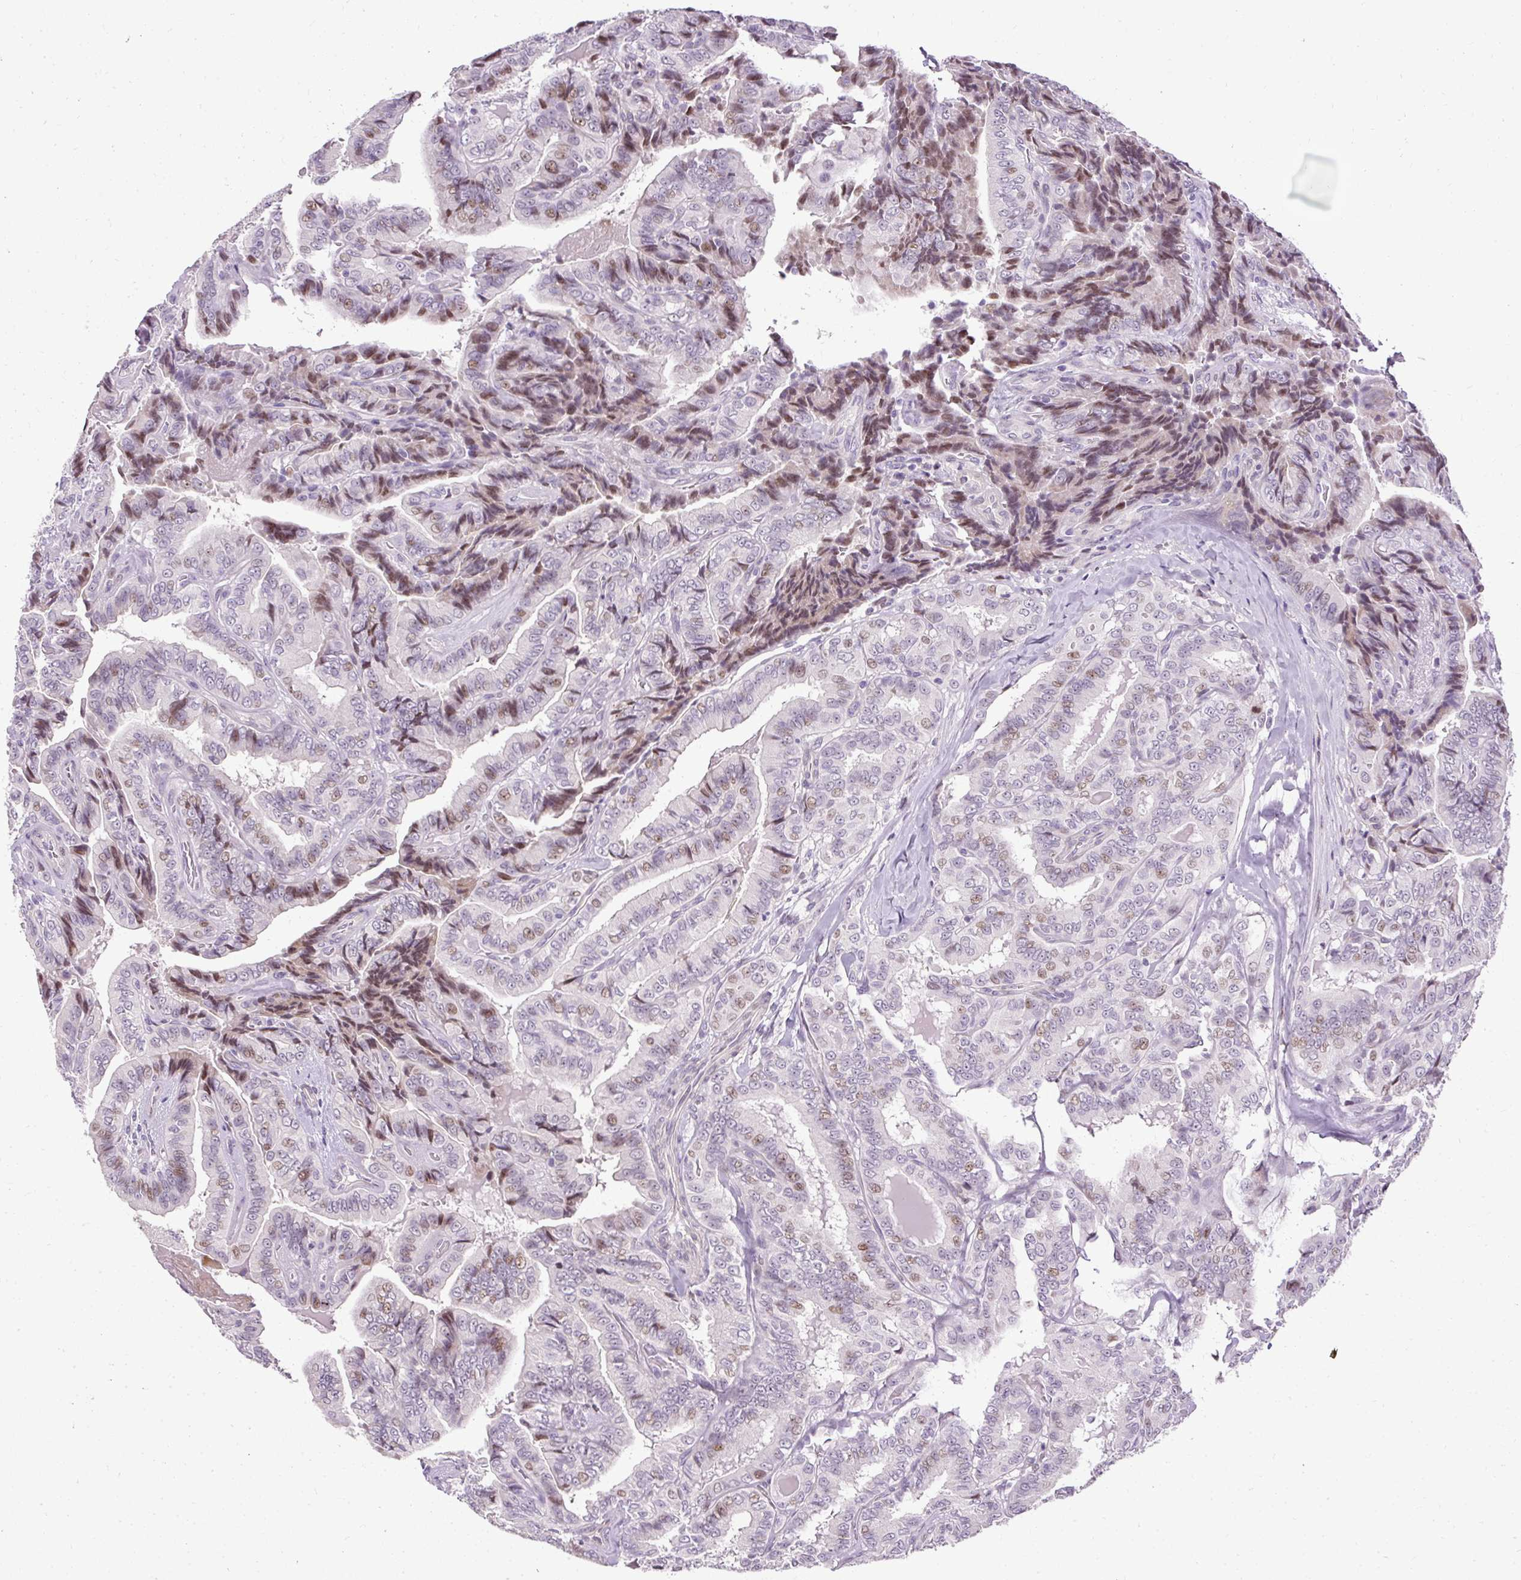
{"staining": {"intensity": "moderate", "quantity": "25%-75%", "location": "nuclear"}, "tissue": "thyroid cancer", "cell_type": "Tumor cells", "image_type": "cancer", "snomed": [{"axis": "morphology", "description": "Papillary adenocarcinoma, NOS"}, {"axis": "topography", "description": "Thyroid gland"}], "caption": "Human thyroid cancer stained with a protein marker shows moderate staining in tumor cells.", "gene": "ARHGEF18", "patient": {"sex": "male", "age": 61}}